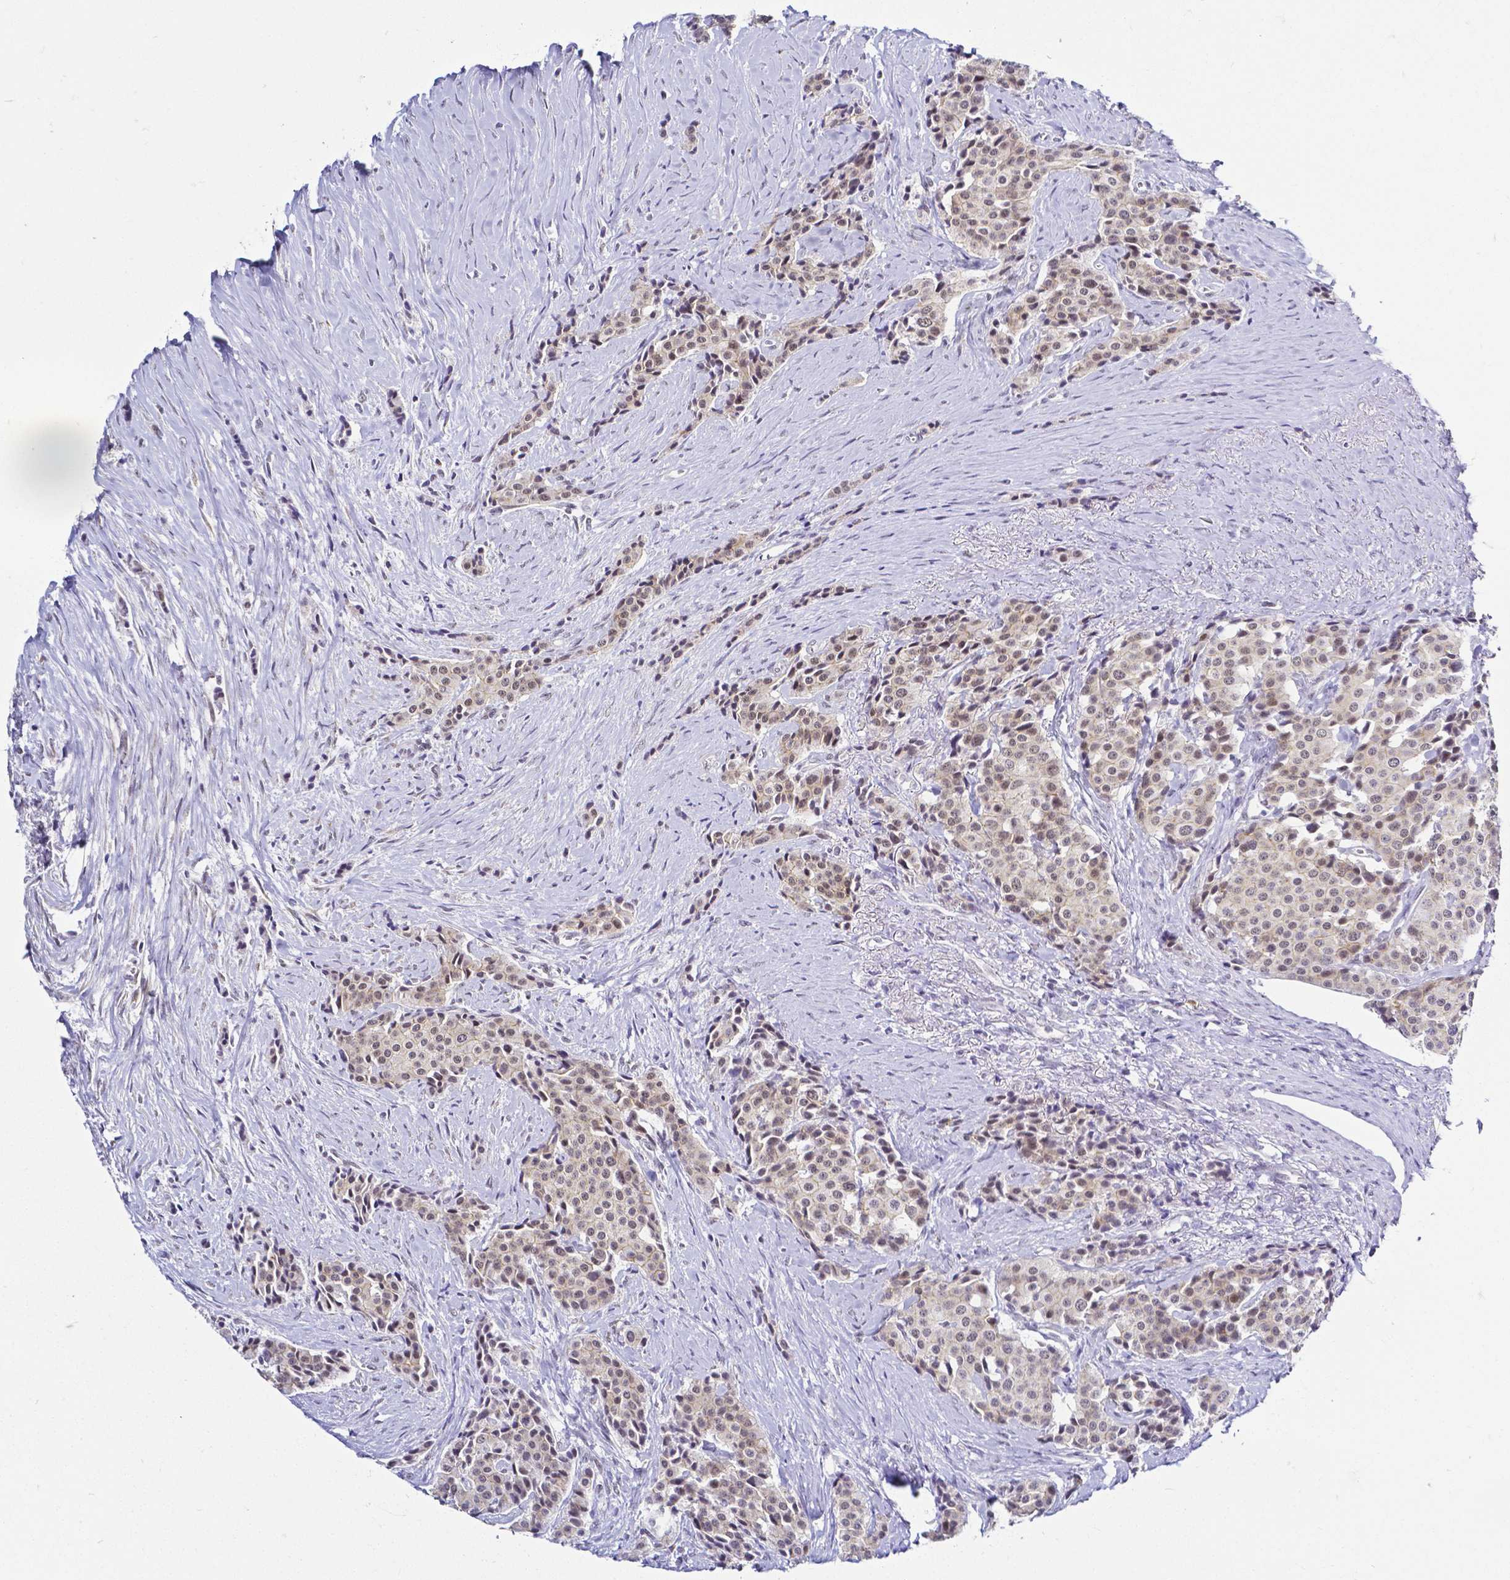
{"staining": {"intensity": "negative", "quantity": "none", "location": "none"}, "tissue": "carcinoid", "cell_type": "Tumor cells", "image_type": "cancer", "snomed": [{"axis": "morphology", "description": "Carcinoid, malignant, NOS"}, {"axis": "topography", "description": "Small intestine"}], "caption": "This is an immunohistochemistry micrograph of human carcinoid (malignant). There is no staining in tumor cells.", "gene": "FAM83G", "patient": {"sex": "male", "age": 73}}